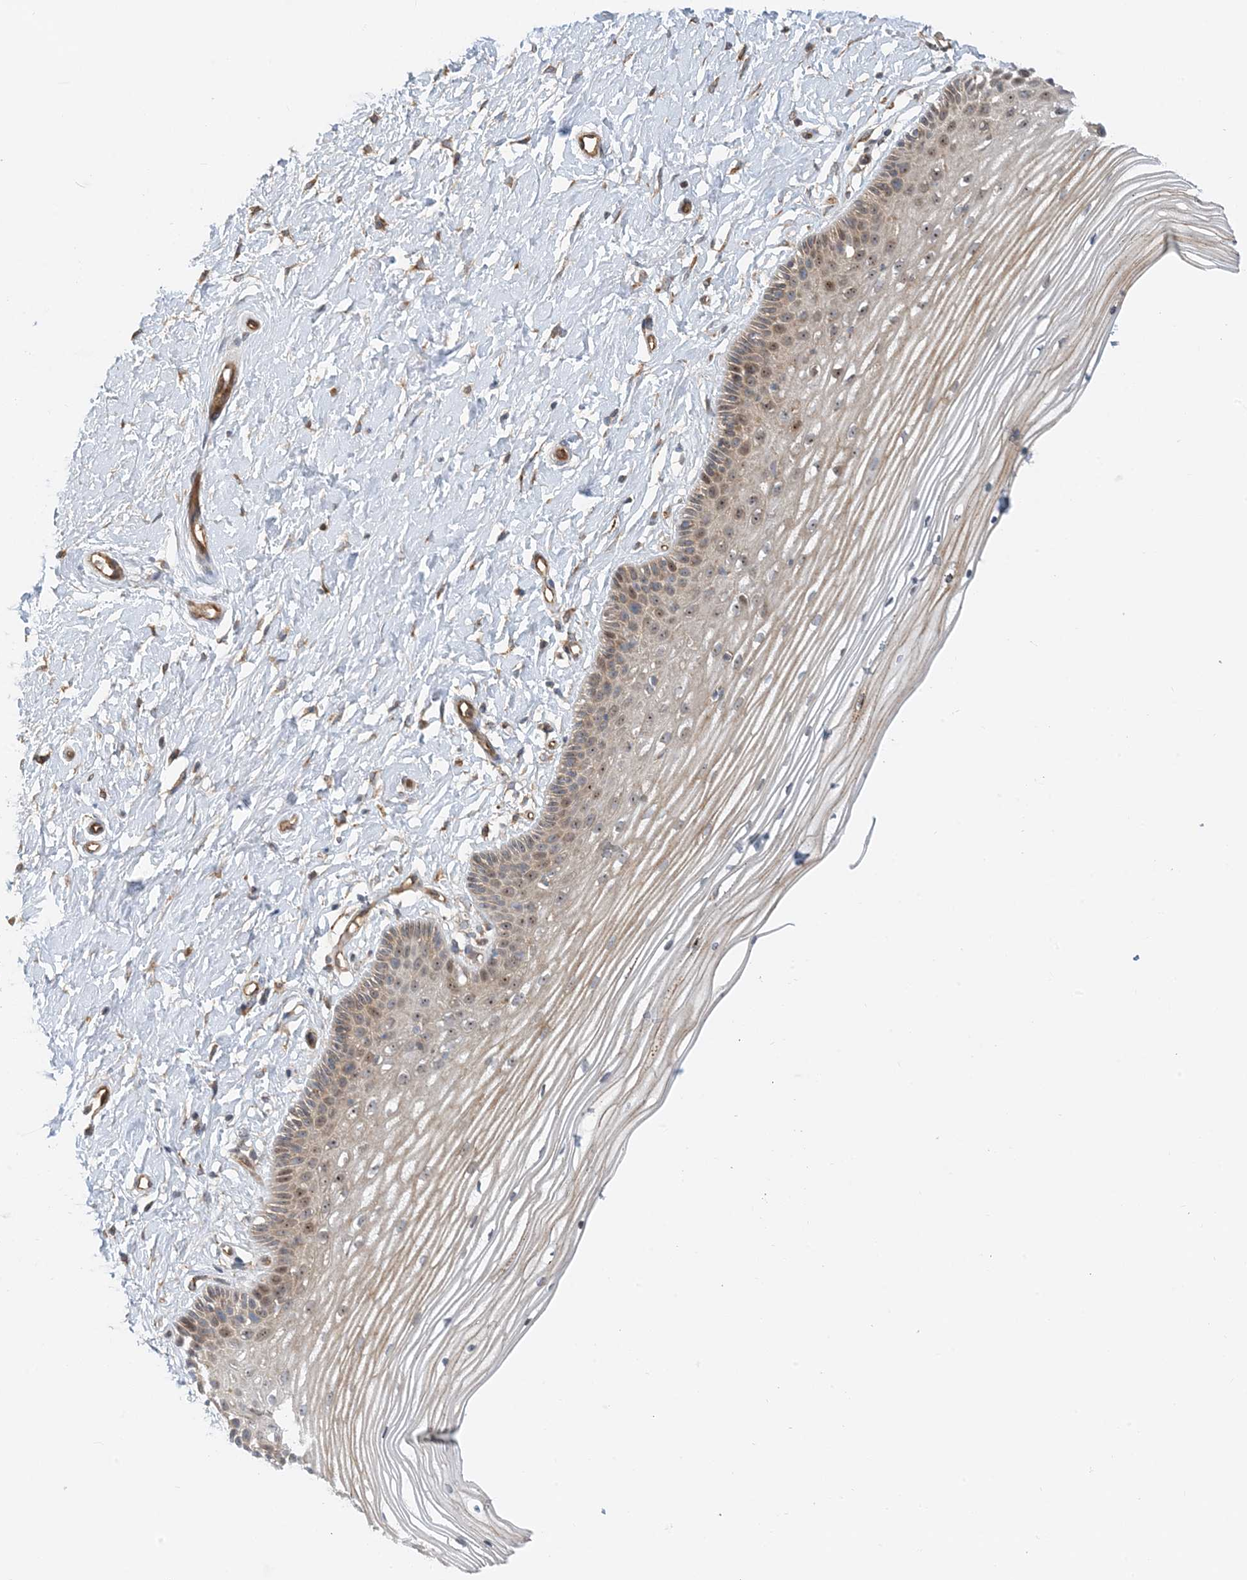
{"staining": {"intensity": "moderate", "quantity": ">75%", "location": "cytoplasmic/membranous,nuclear"}, "tissue": "vagina", "cell_type": "Squamous epithelial cells", "image_type": "normal", "snomed": [{"axis": "morphology", "description": "Normal tissue, NOS"}, {"axis": "topography", "description": "Vagina"}, {"axis": "topography", "description": "Cervix"}], "caption": "Protein staining reveals moderate cytoplasmic/membranous,nuclear staining in approximately >75% of squamous epithelial cells in benign vagina. Immunohistochemistry (ihc) stains the protein in brown and the nuclei are stained blue.", "gene": "MYL5", "patient": {"sex": "female", "age": 40}}